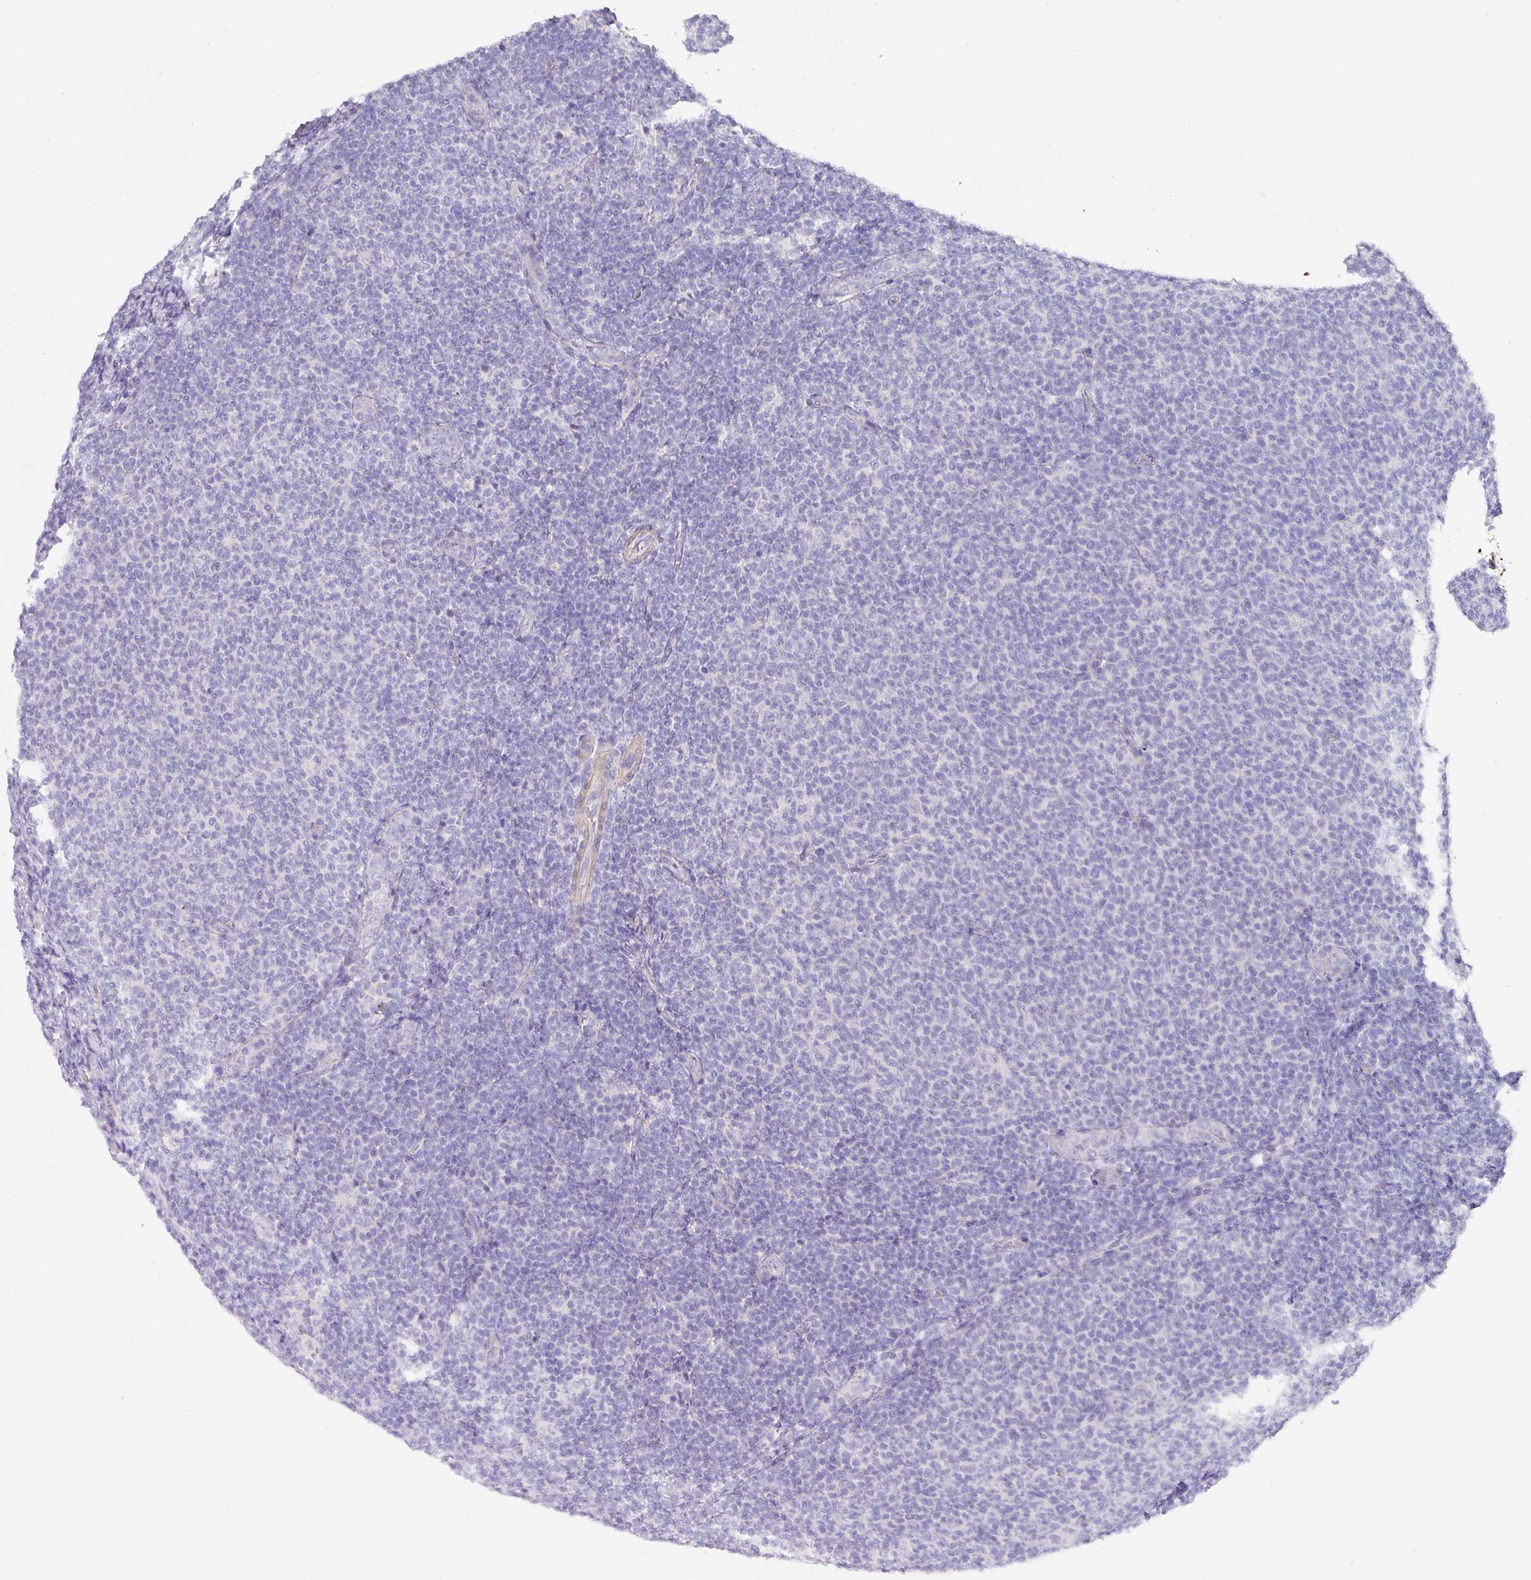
{"staining": {"intensity": "negative", "quantity": "none", "location": "none"}, "tissue": "lymphoma", "cell_type": "Tumor cells", "image_type": "cancer", "snomed": [{"axis": "morphology", "description": "Malignant lymphoma, non-Hodgkin's type, Low grade"}, {"axis": "topography", "description": "Lymph node"}], "caption": "IHC photomicrograph of human malignant lymphoma, non-Hodgkin's type (low-grade) stained for a protein (brown), which reveals no positivity in tumor cells.", "gene": "TARM1", "patient": {"sex": "male", "age": 66}}